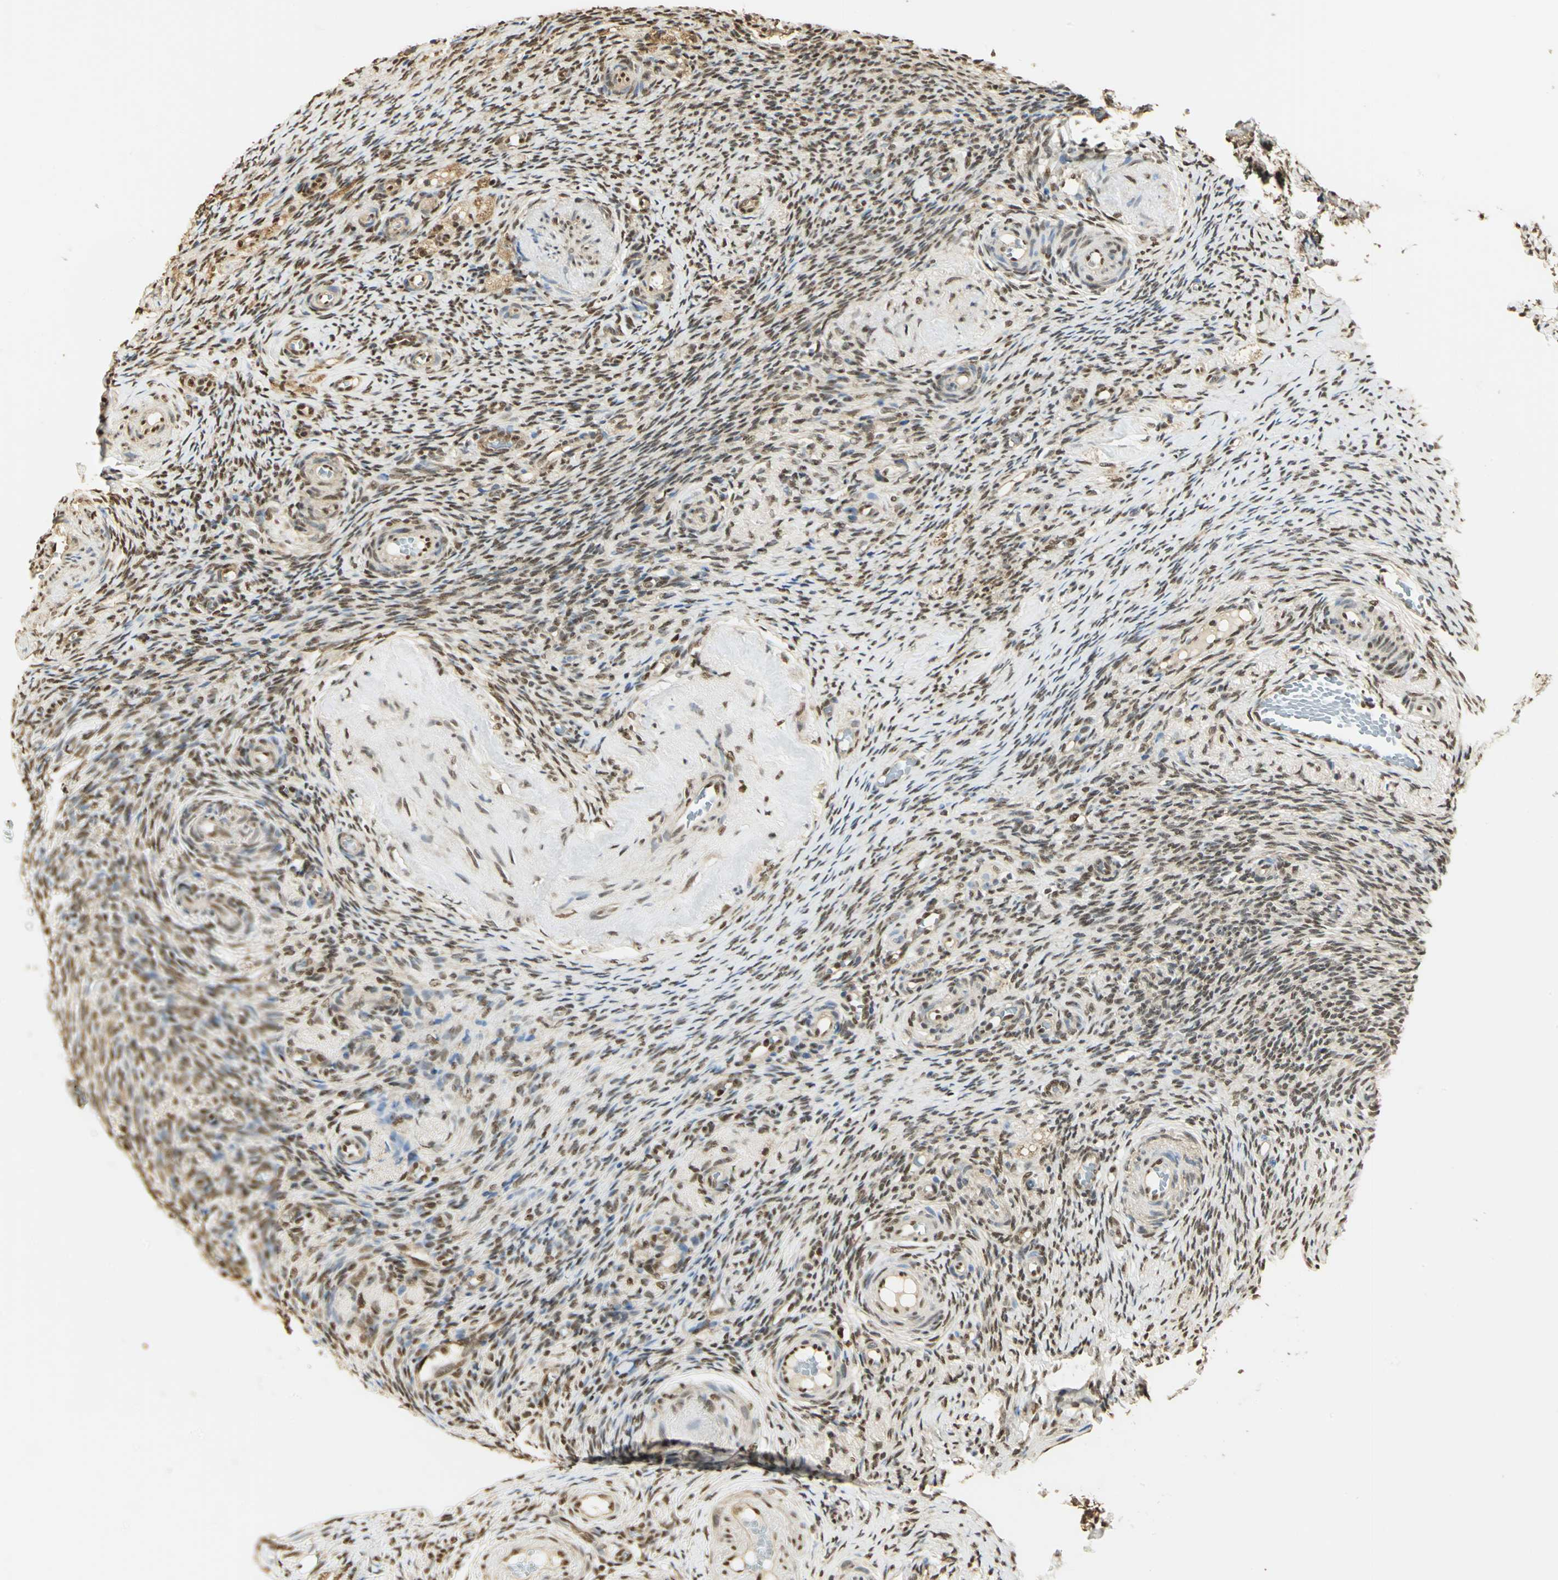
{"staining": {"intensity": "moderate", "quantity": ">75%", "location": "nuclear"}, "tissue": "ovary", "cell_type": "Ovarian stroma cells", "image_type": "normal", "snomed": [{"axis": "morphology", "description": "Normal tissue, NOS"}, {"axis": "topography", "description": "Ovary"}], "caption": "IHC photomicrograph of benign ovary: human ovary stained using immunohistochemistry (IHC) exhibits medium levels of moderate protein expression localized specifically in the nuclear of ovarian stroma cells, appearing as a nuclear brown color.", "gene": "SET", "patient": {"sex": "female", "age": 60}}